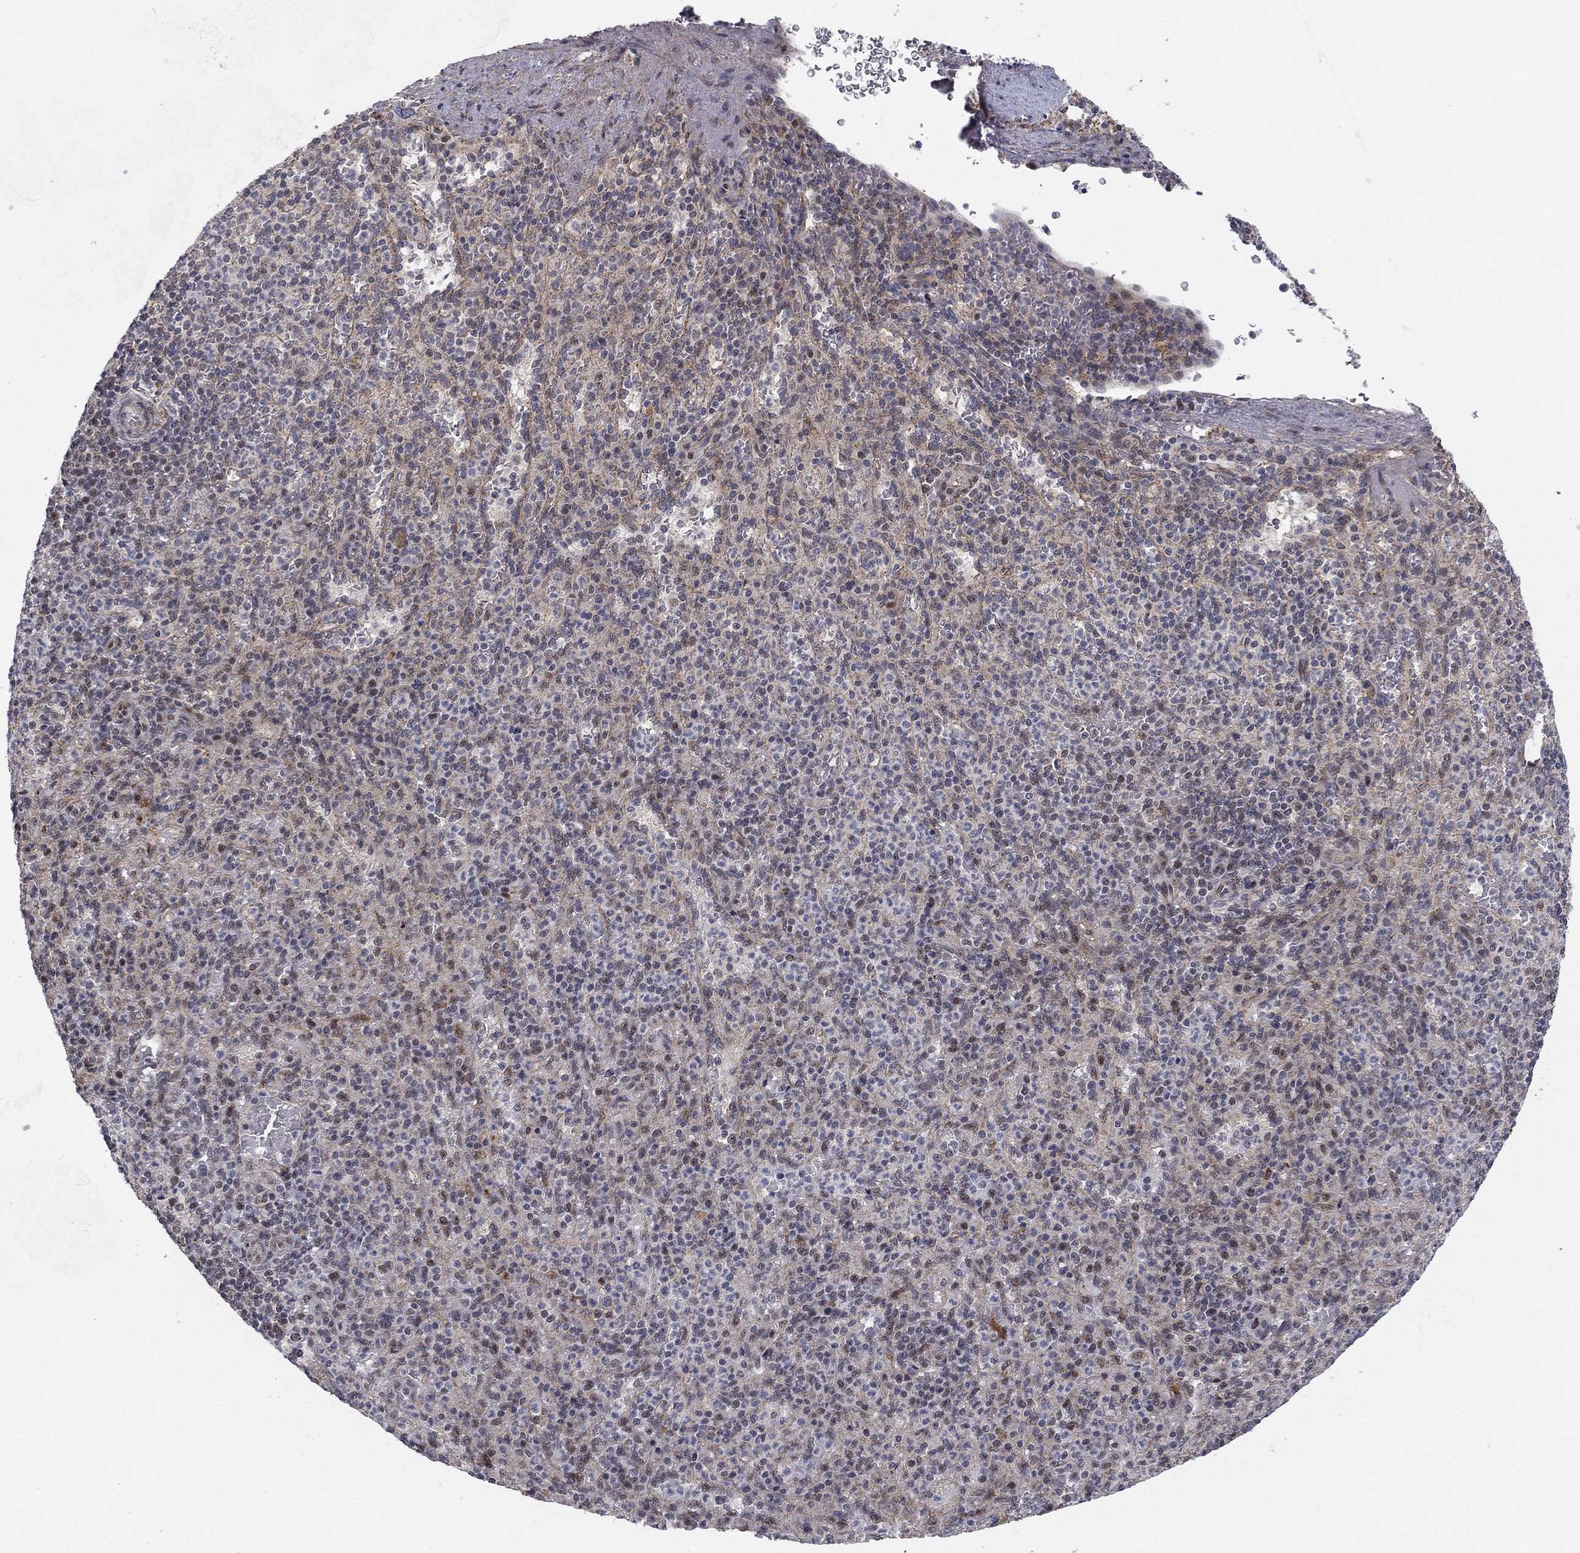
{"staining": {"intensity": "negative", "quantity": "none", "location": "none"}, "tissue": "spleen", "cell_type": "Cells in red pulp", "image_type": "normal", "snomed": [{"axis": "morphology", "description": "Normal tissue, NOS"}, {"axis": "topography", "description": "Spleen"}], "caption": "IHC of benign human spleen displays no staining in cells in red pulp.", "gene": "ZNF395", "patient": {"sex": "female", "age": 74}}